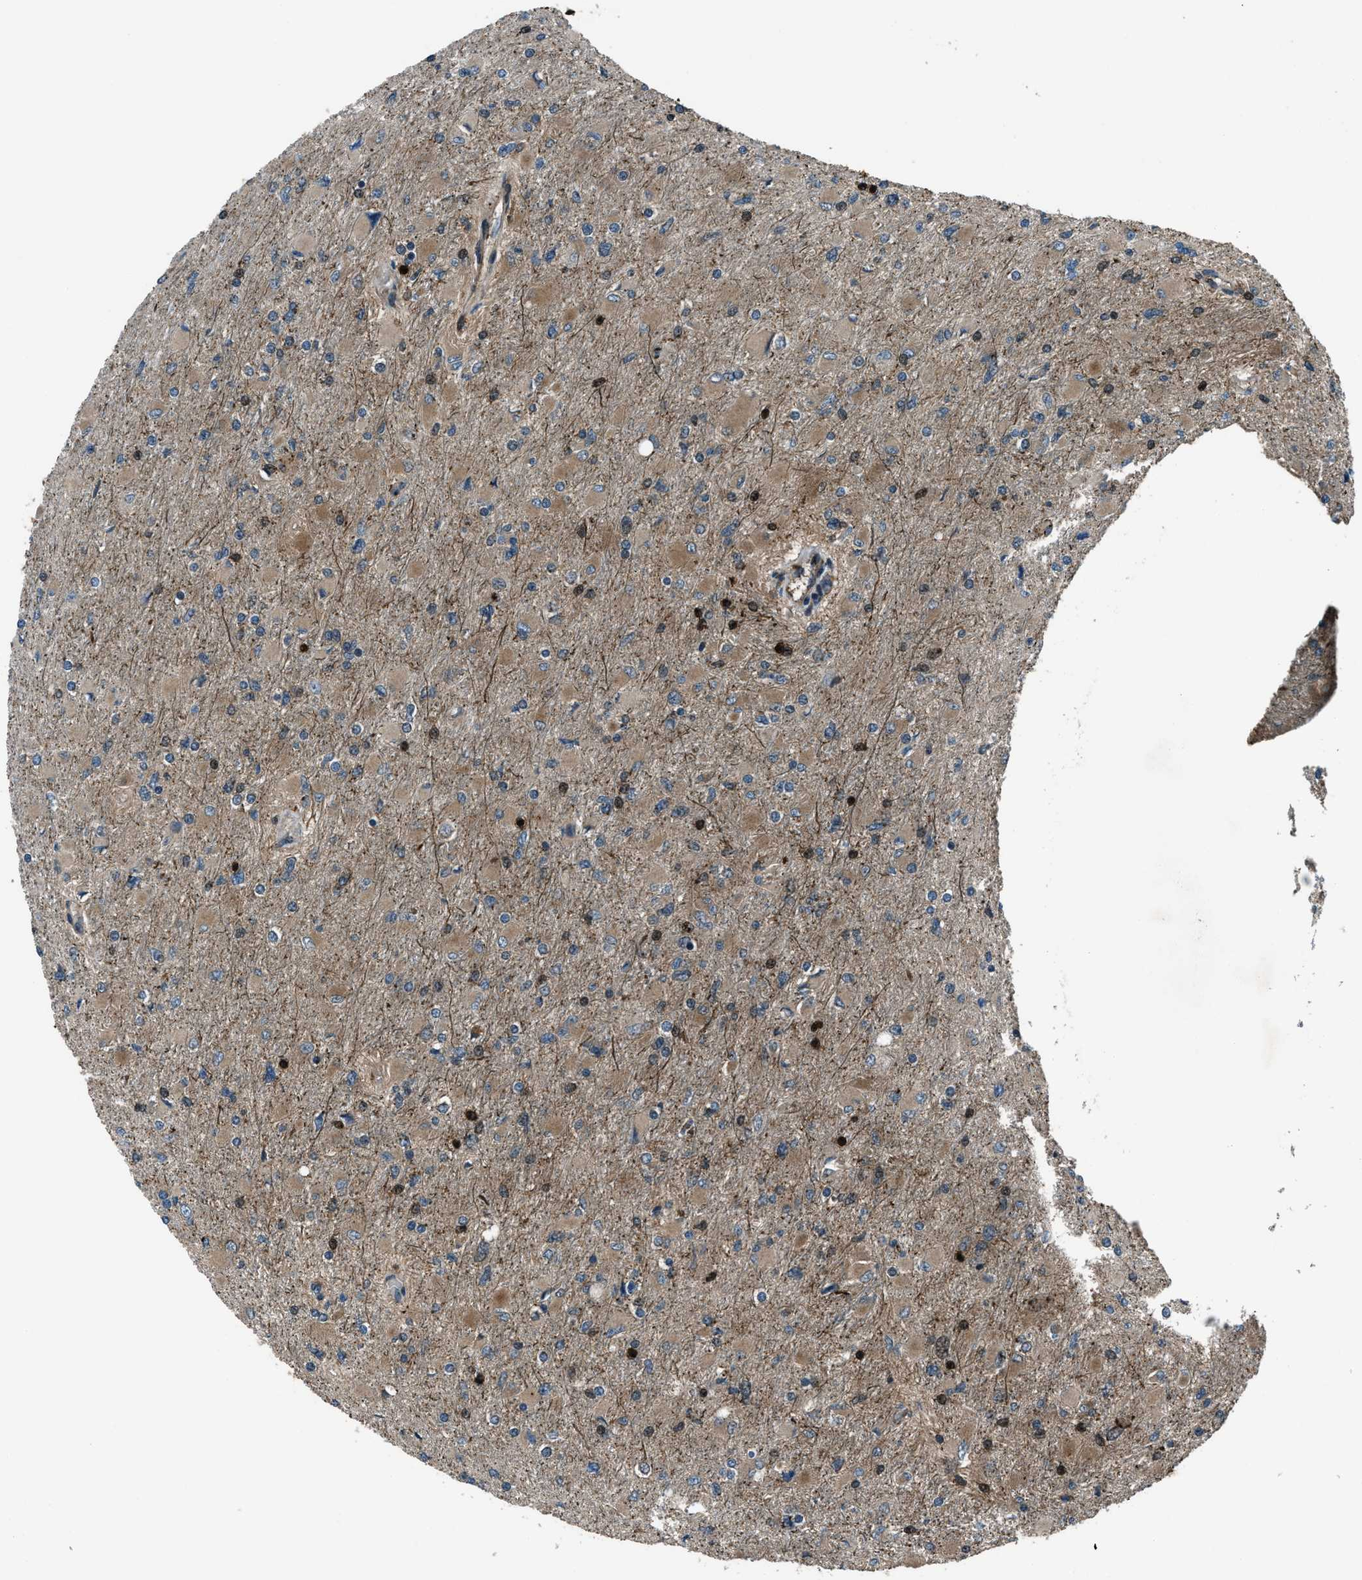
{"staining": {"intensity": "moderate", "quantity": "25%-75%", "location": "cytoplasmic/membranous"}, "tissue": "glioma", "cell_type": "Tumor cells", "image_type": "cancer", "snomed": [{"axis": "morphology", "description": "Glioma, malignant, High grade"}, {"axis": "topography", "description": "Cerebral cortex"}], "caption": "Immunohistochemical staining of human glioma displays moderate cytoplasmic/membranous protein expression in about 25%-75% of tumor cells.", "gene": "SNX30", "patient": {"sex": "female", "age": 36}}